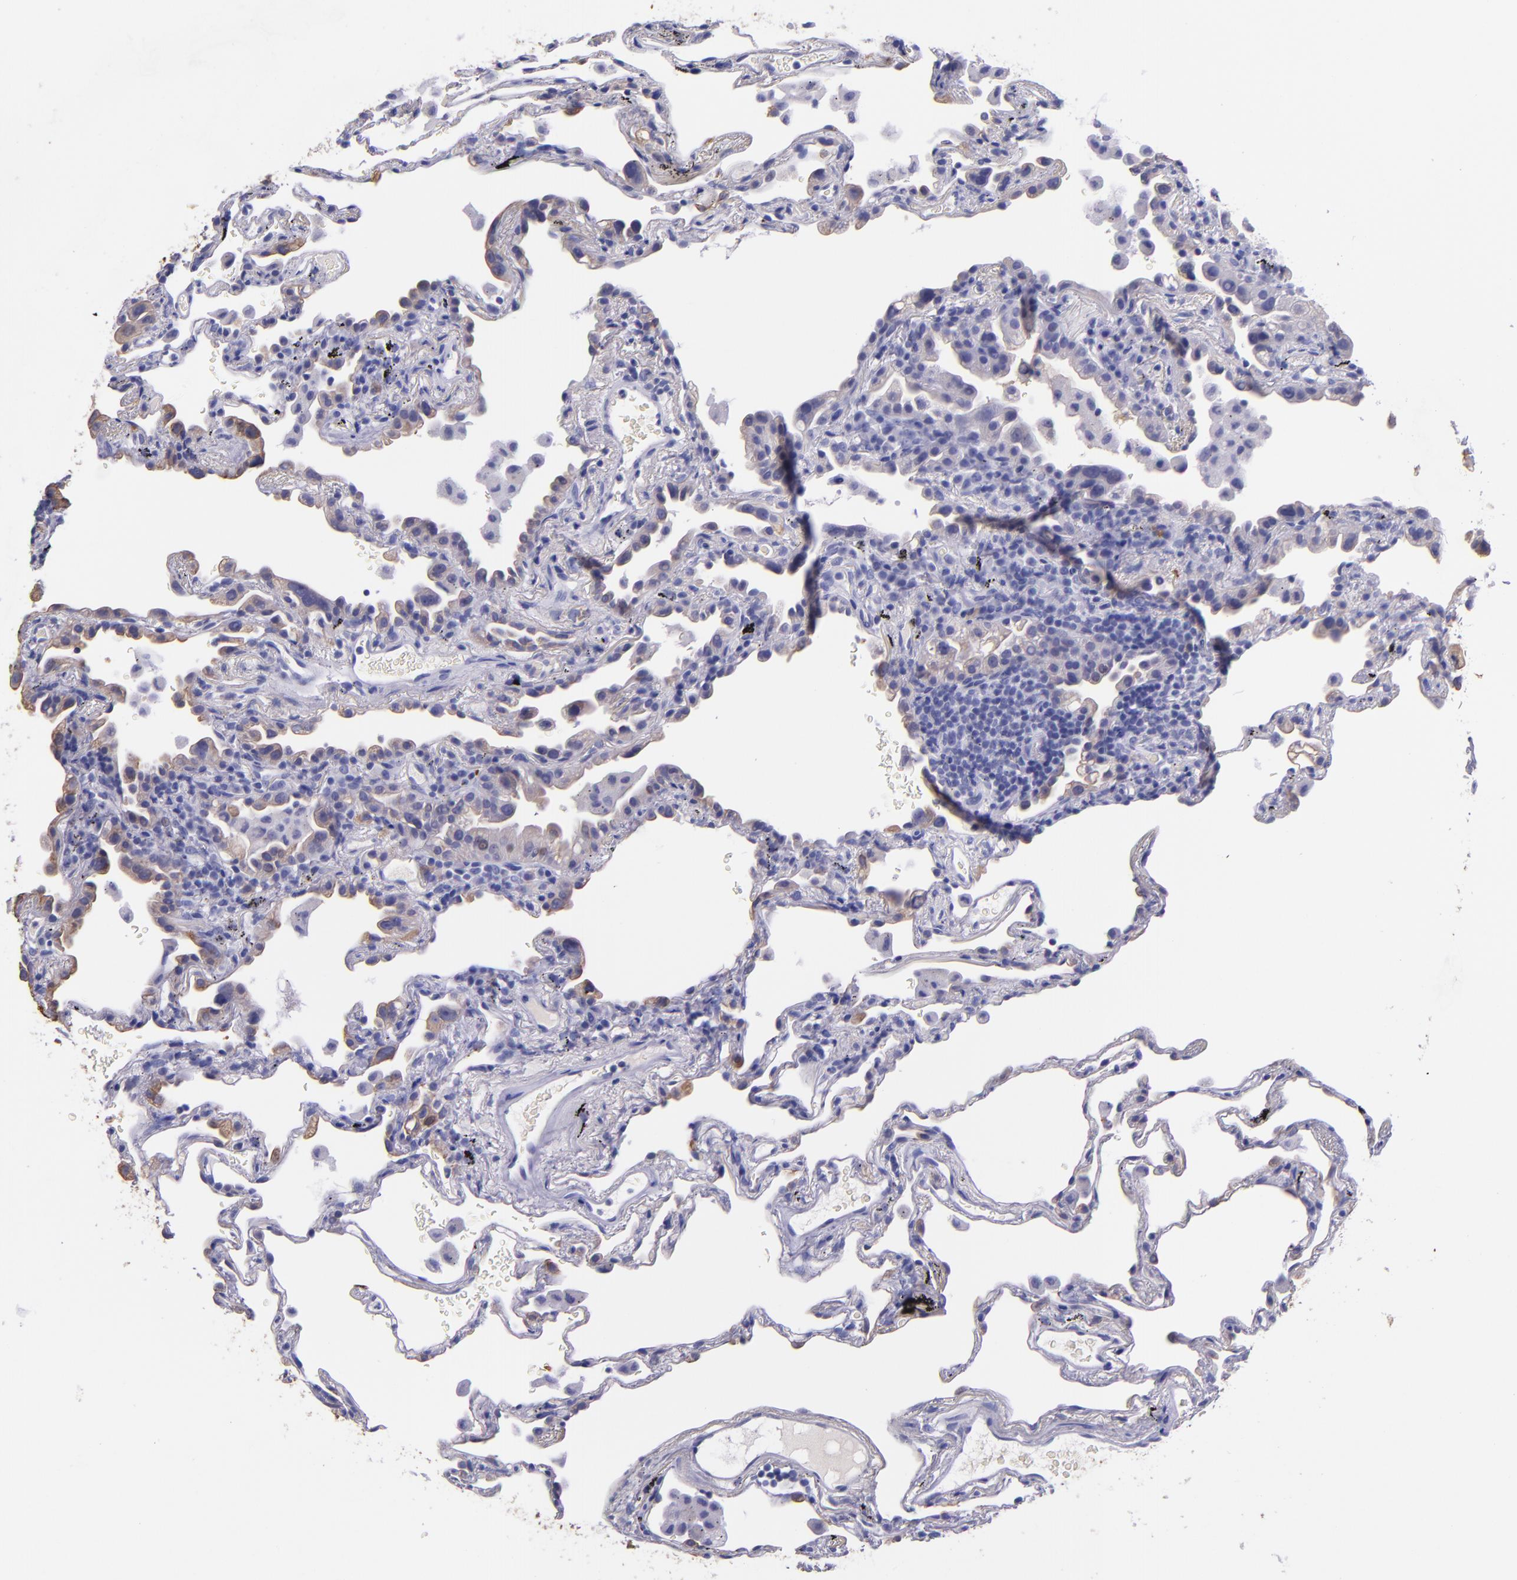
{"staining": {"intensity": "weak", "quantity": ">75%", "location": "cytoplasmic/membranous"}, "tissue": "lung", "cell_type": "Alveolar cells", "image_type": "normal", "snomed": [{"axis": "morphology", "description": "Normal tissue, NOS"}, {"axis": "morphology", "description": "Inflammation, NOS"}, {"axis": "topography", "description": "Lung"}], "caption": "This histopathology image demonstrates IHC staining of normal human lung, with low weak cytoplasmic/membranous expression in about >75% of alveolar cells.", "gene": "KRT4", "patient": {"sex": "male", "age": 69}}